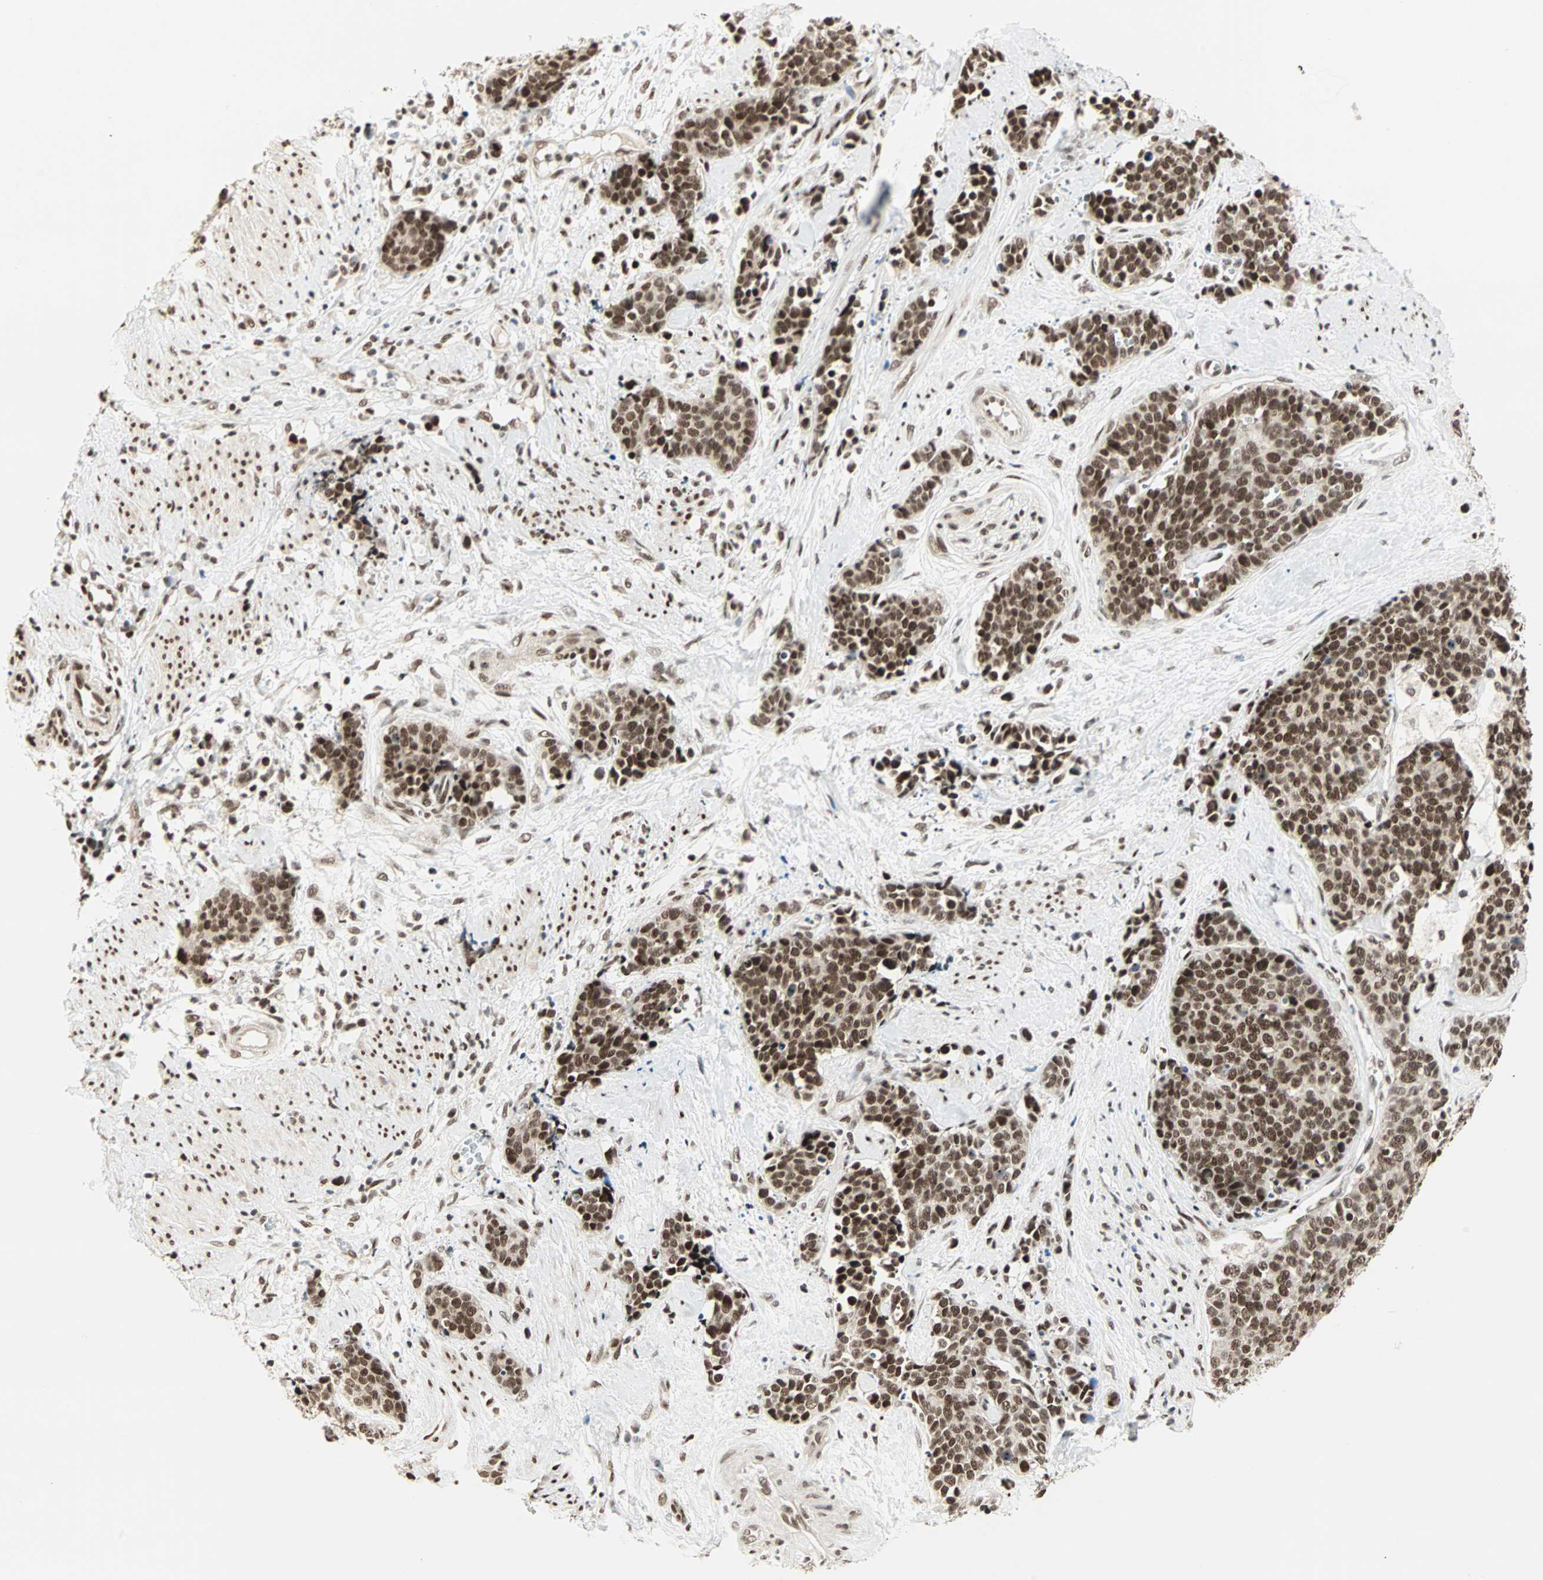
{"staining": {"intensity": "strong", "quantity": ">75%", "location": "nuclear"}, "tissue": "cervical cancer", "cell_type": "Tumor cells", "image_type": "cancer", "snomed": [{"axis": "morphology", "description": "Squamous cell carcinoma, NOS"}, {"axis": "topography", "description": "Cervix"}], "caption": "Human squamous cell carcinoma (cervical) stained with a protein marker demonstrates strong staining in tumor cells.", "gene": "BLM", "patient": {"sex": "female", "age": 35}}